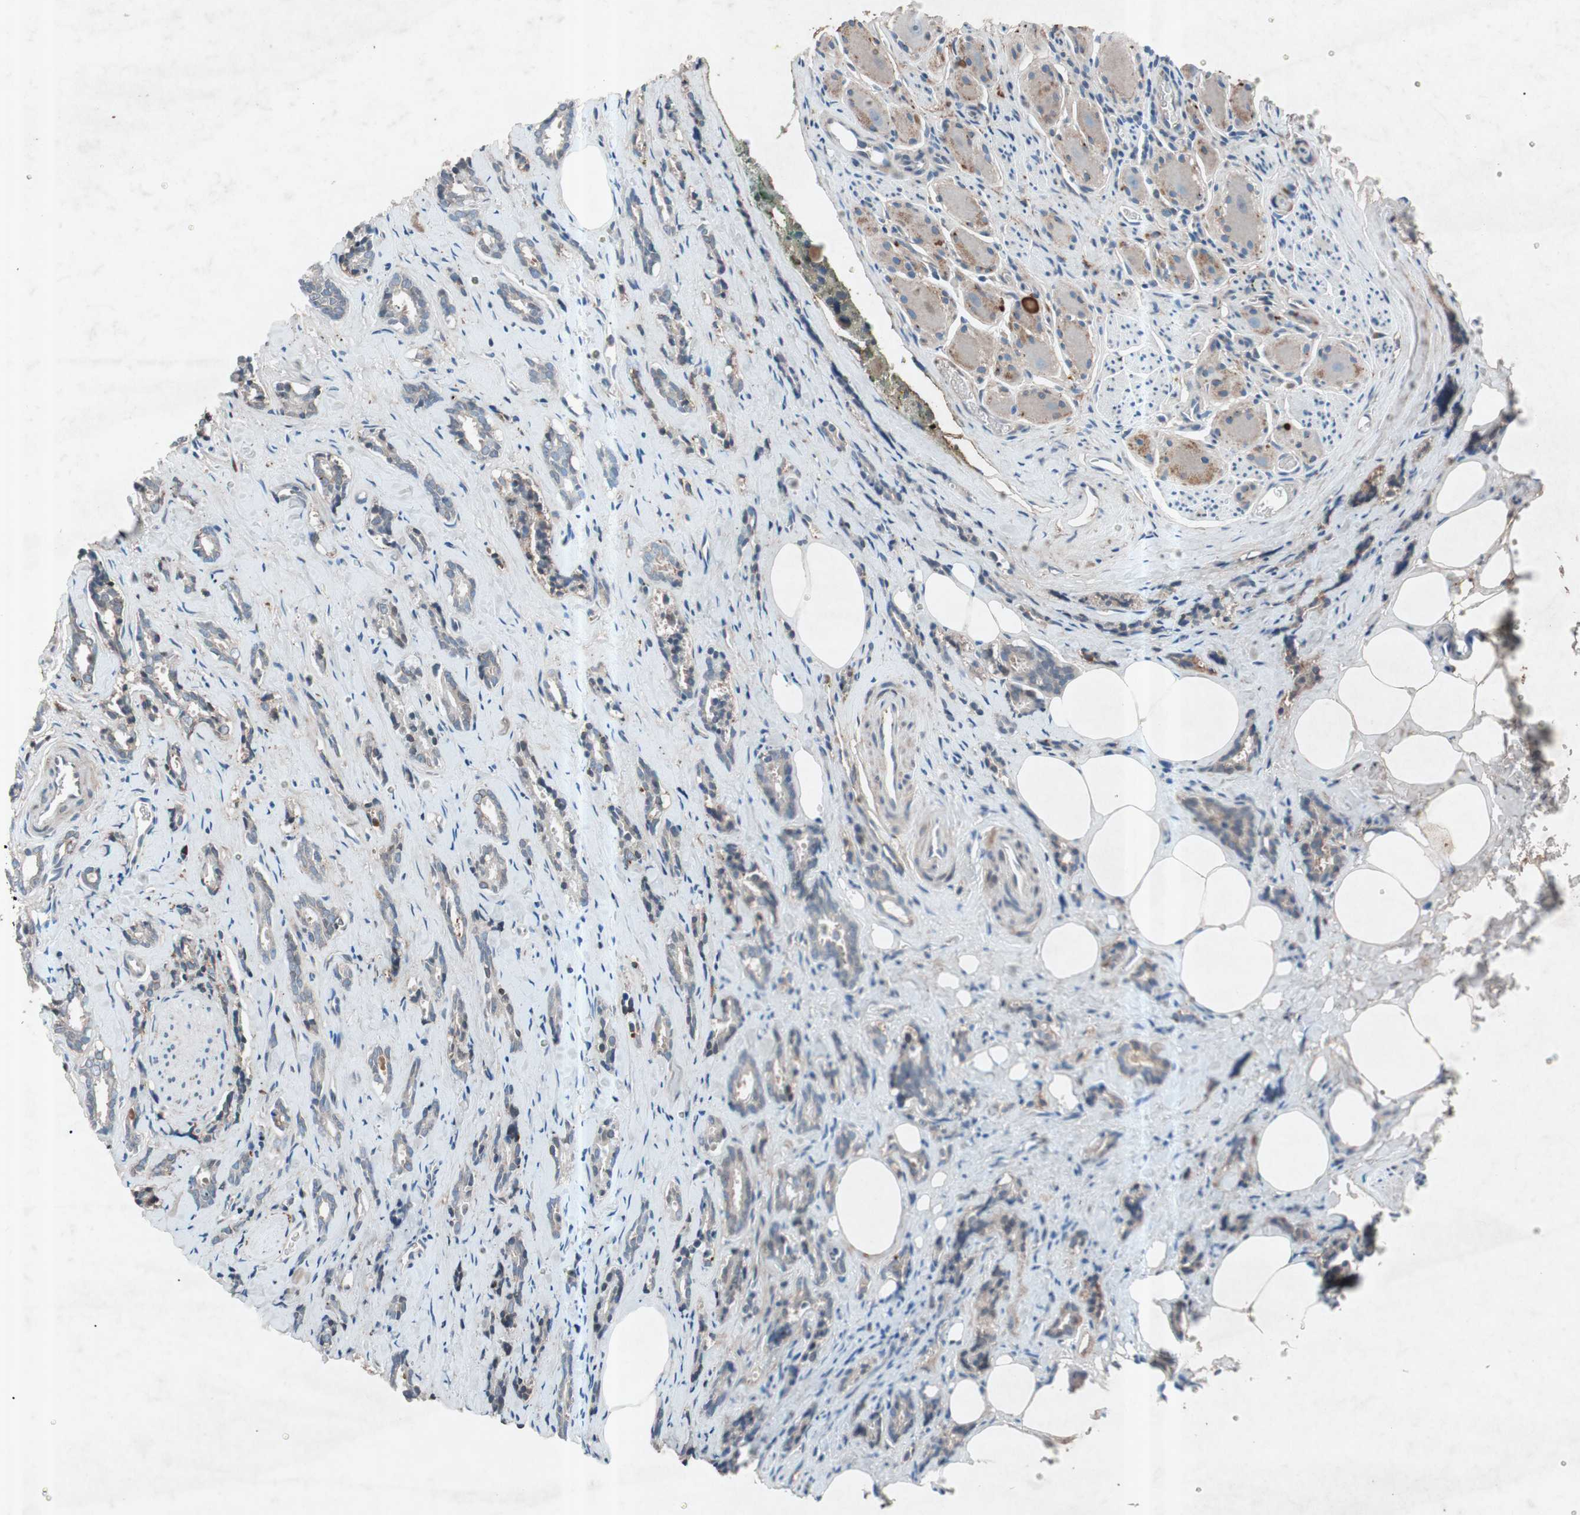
{"staining": {"intensity": "moderate", "quantity": "25%-75%", "location": "cytoplasmic/membranous"}, "tissue": "prostate cancer", "cell_type": "Tumor cells", "image_type": "cancer", "snomed": [{"axis": "morphology", "description": "Adenocarcinoma, High grade"}, {"axis": "topography", "description": "Prostate"}], "caption": "Brown immunohistochemical staining in human high-grade adenocarcinoma (prostate) demonstrates moderate cytoplasmic/membranous positivity in about 25%-75% of tumor cells.", "gene": "GRB7", "patient": {"sex": "male", "age": 67}}